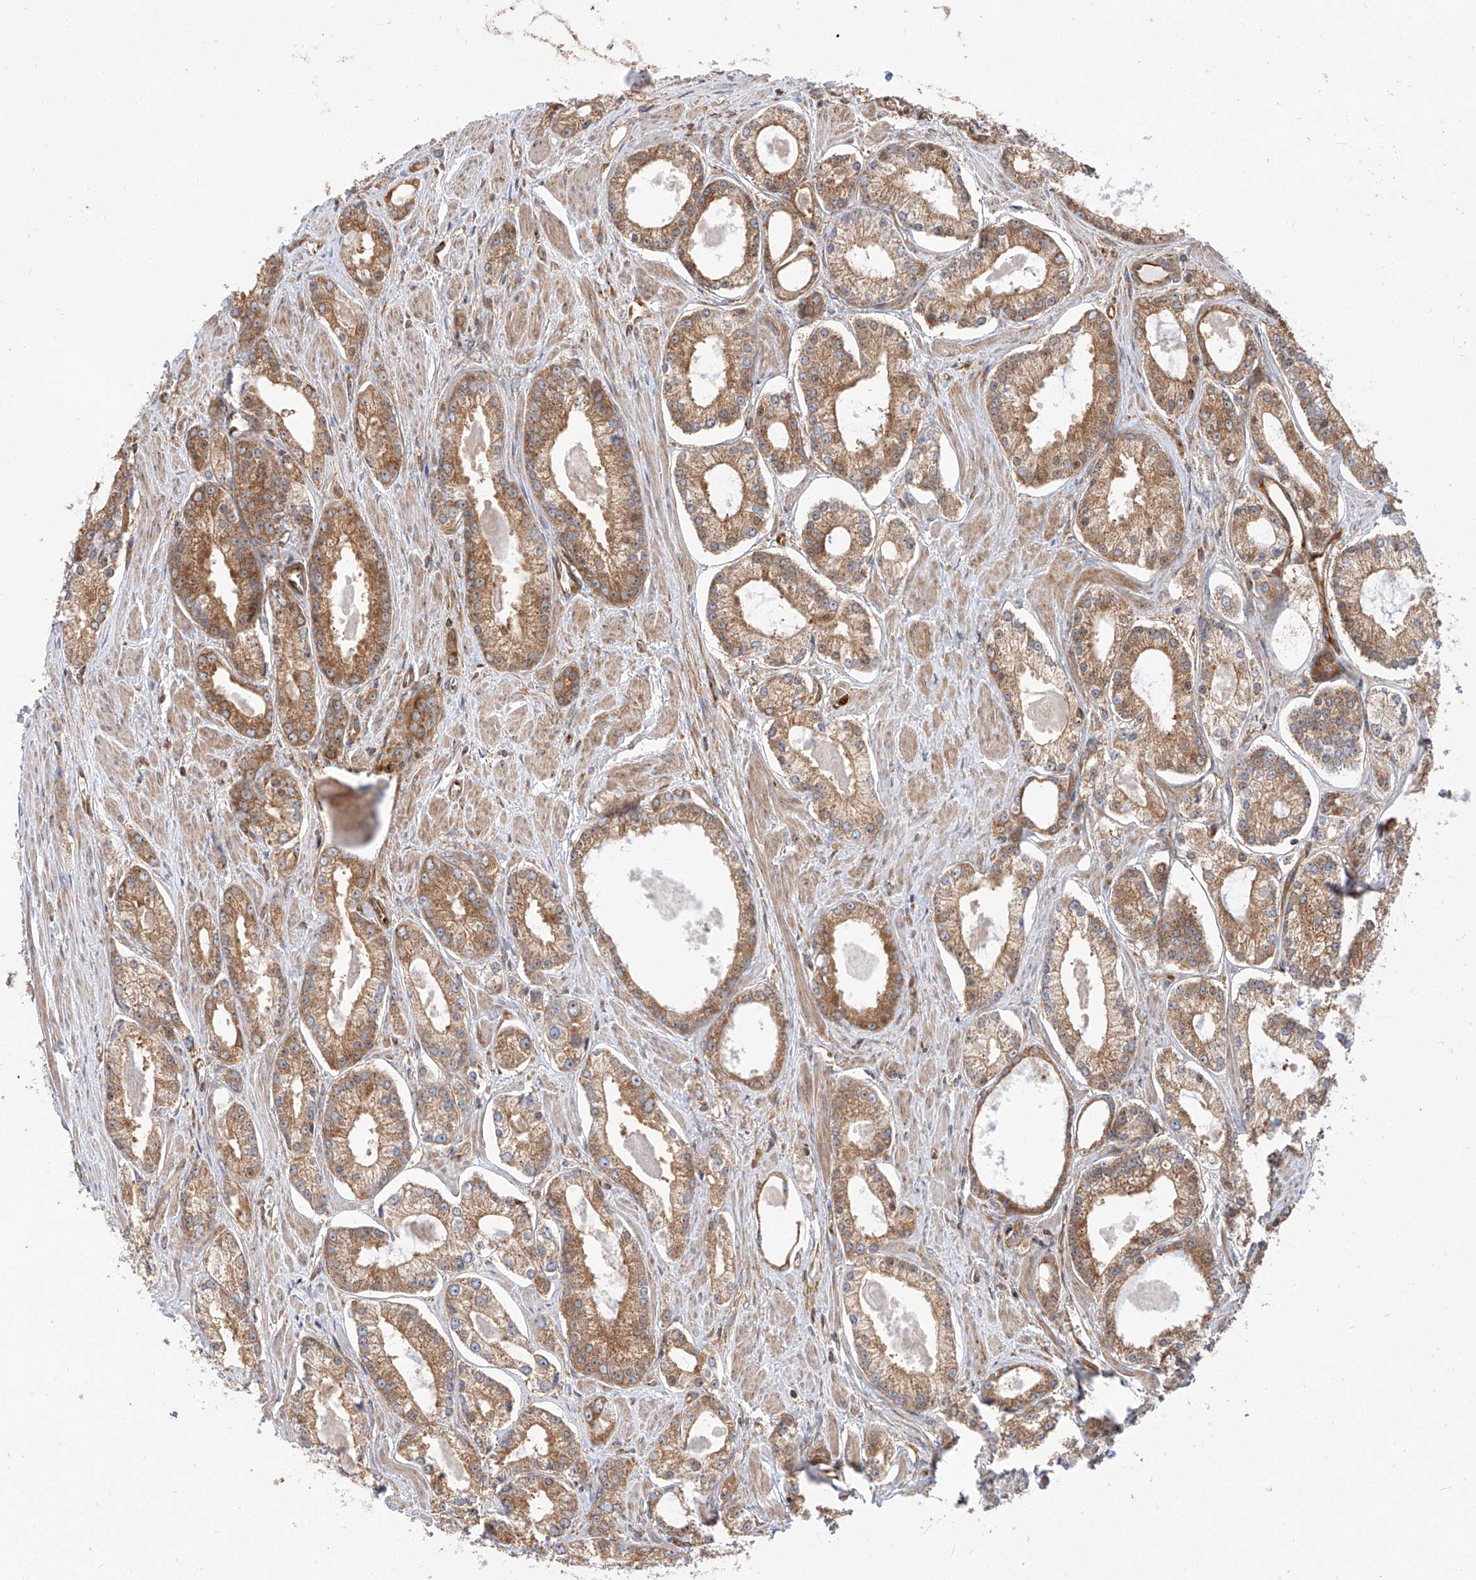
{"staining": {"intensity": "moderate", "quantity": ">75%", "location": "cytoplasmic/membranous"}, "tissue": "prostate cancer", "cell_type": "Tumor cells", "image_type": "cancer", "snomed": [{"axis": "morphology", "description": "Adenocarcinoma, Low grade"}, {"axis": "topography", "description": "Prostate"}], "caption": "About >75% of tumor cells in human adenocarcinoma (low-grade) (prostate) reveal moderate cytoplasmic/membranous protein staining as visualized by brown immunohistochemical staining.", "gene": "ISCA2", "patient": {"sex": "male", "age": 54}}